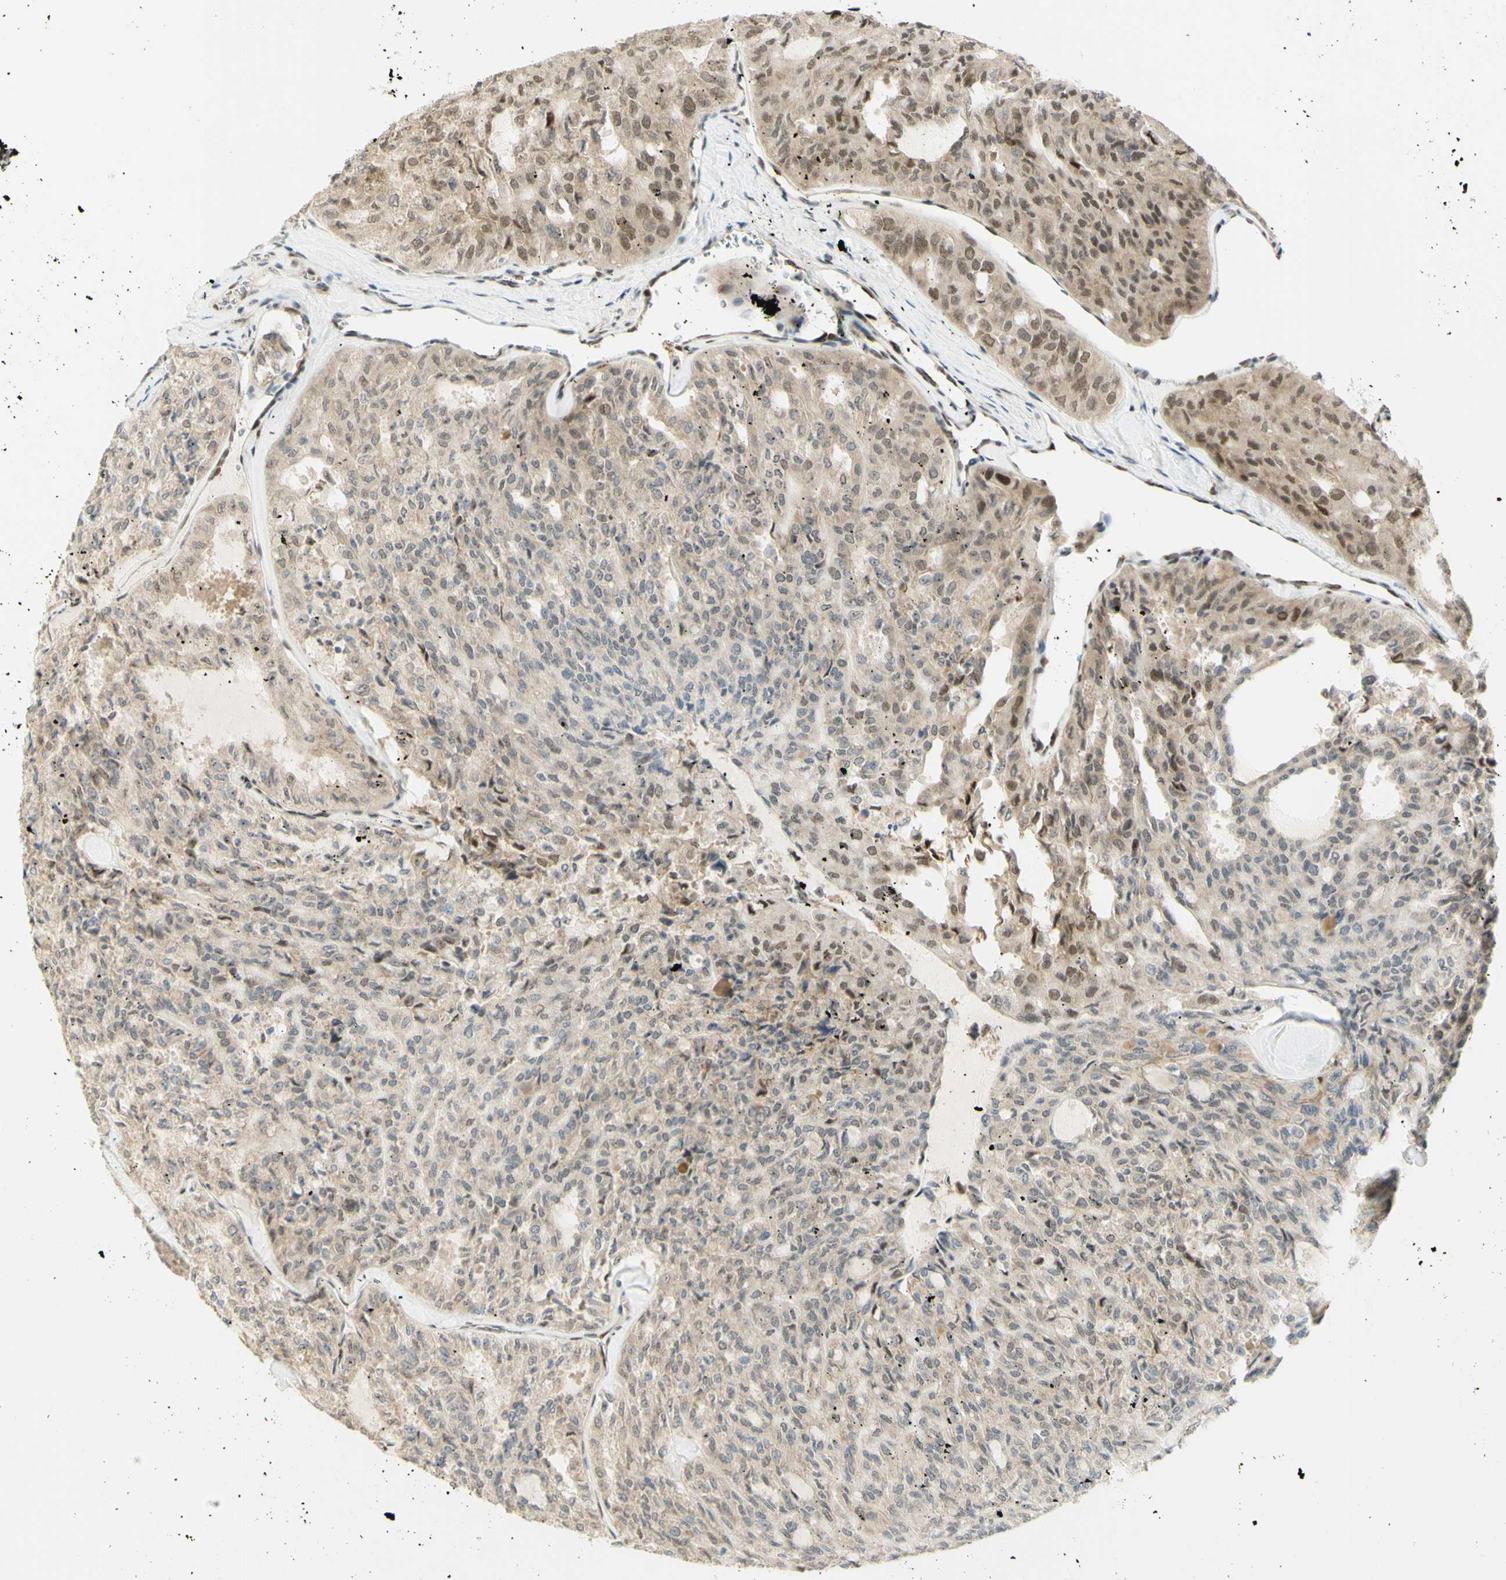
{"staining": {"intensity": "weak", "quantity": ">75%", "location": "nuclear"}, "tissue": "thyroid cancer", "cell_type": "Tumor cells", "image_type": "cancer", "snomed": [{"axis": "morphology", "description": "Follicular adenoma carcinoma, NOS"}, {"axis": "topography", "description": "Thyroid gland"}], "caption": "An immunohistochemistry image of neoplastic tissue is shown. Protein staining in brown shows weak nuclear positivity in thyroid cancer within tumor cells.", "gene": "DDX1", "patient": {"sex": "male", "age": 75}}